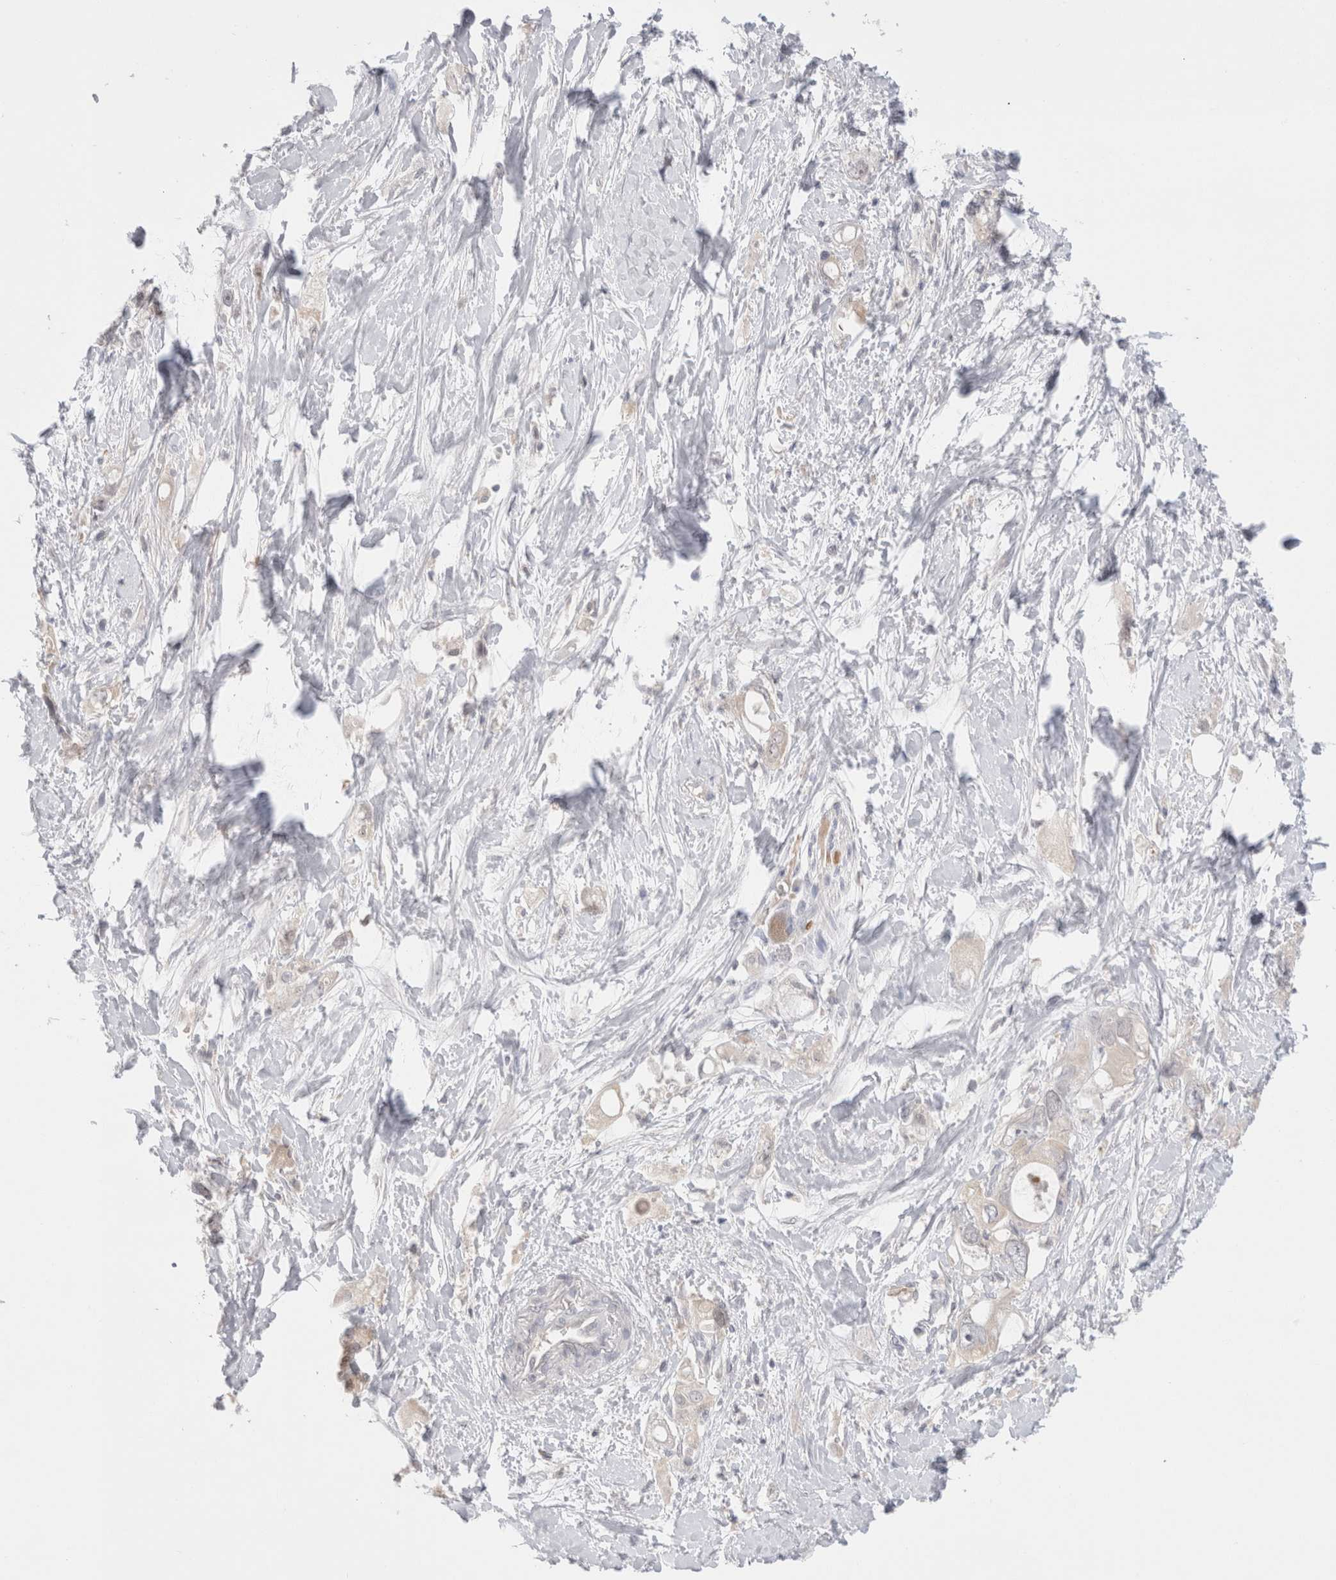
{"staining": {"intensity": "negative", "quantity": "none", "location": "none"}, "tissue": "pancreatic cancer", "cell_type": "Tumor cells", "image_type": "cancer", "snomed": [{"axis": "morphology", "description": "Adenocarcinoma, NOS"}, {"axis": "topography", "description": "Pancreas"}], "caption": "Pancreatic cancer (adenocarcinoma) was stained to show a protein in brown. There is no significant expression in tumor cells. (Stains: DAB (3,3'-diaminobenzidine) immunohistochemistry with hematoxylin counter stain, Microscopy: brightfield microscopy at high magnification).", "gene": "NDOR1", "patient": {"sex": "female", "age": 56}}